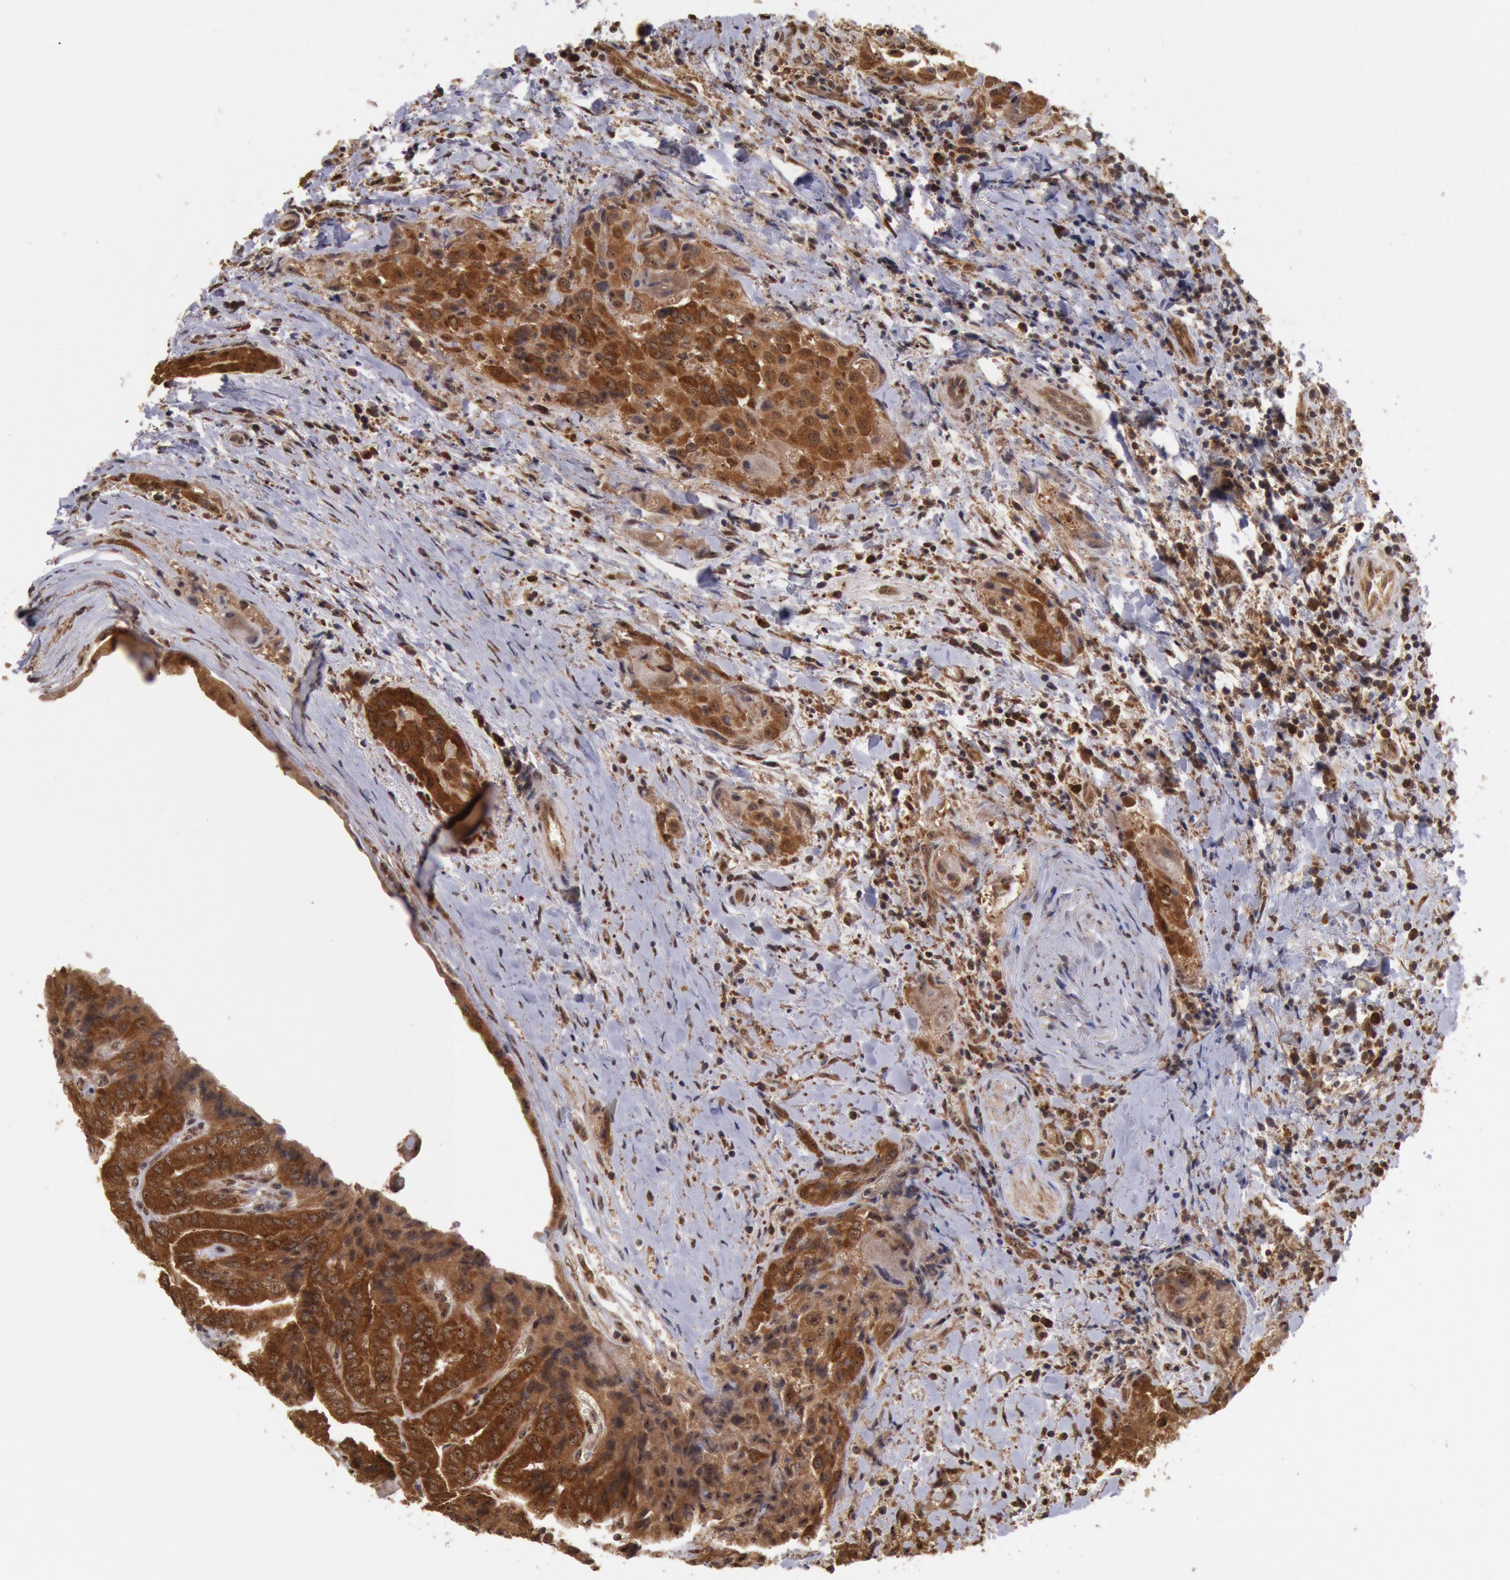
{"staining": {"intensity": "strong", "quantity": ">75%", "location": "cytoplasmic/membranous"}, "tissue": "thyroid cancer", "cell_type": "Tumor cells", "image_type": "cancer", "snomed": [{"axis": "morphology", "description": "Papillary adenocarcinoma, NOS"}, {"axis": "topography", "description": "Thyroid gland"}], "caption": "Approximately >75% of tumor cells in human thyroid papillary adenocarcinoma demonstrate strong cytoplasmic/membranous protein expression as visualized by brown immunohistochemical staining.", "gene": "STX17", "patient": {"sex": "female", "age": 71}}